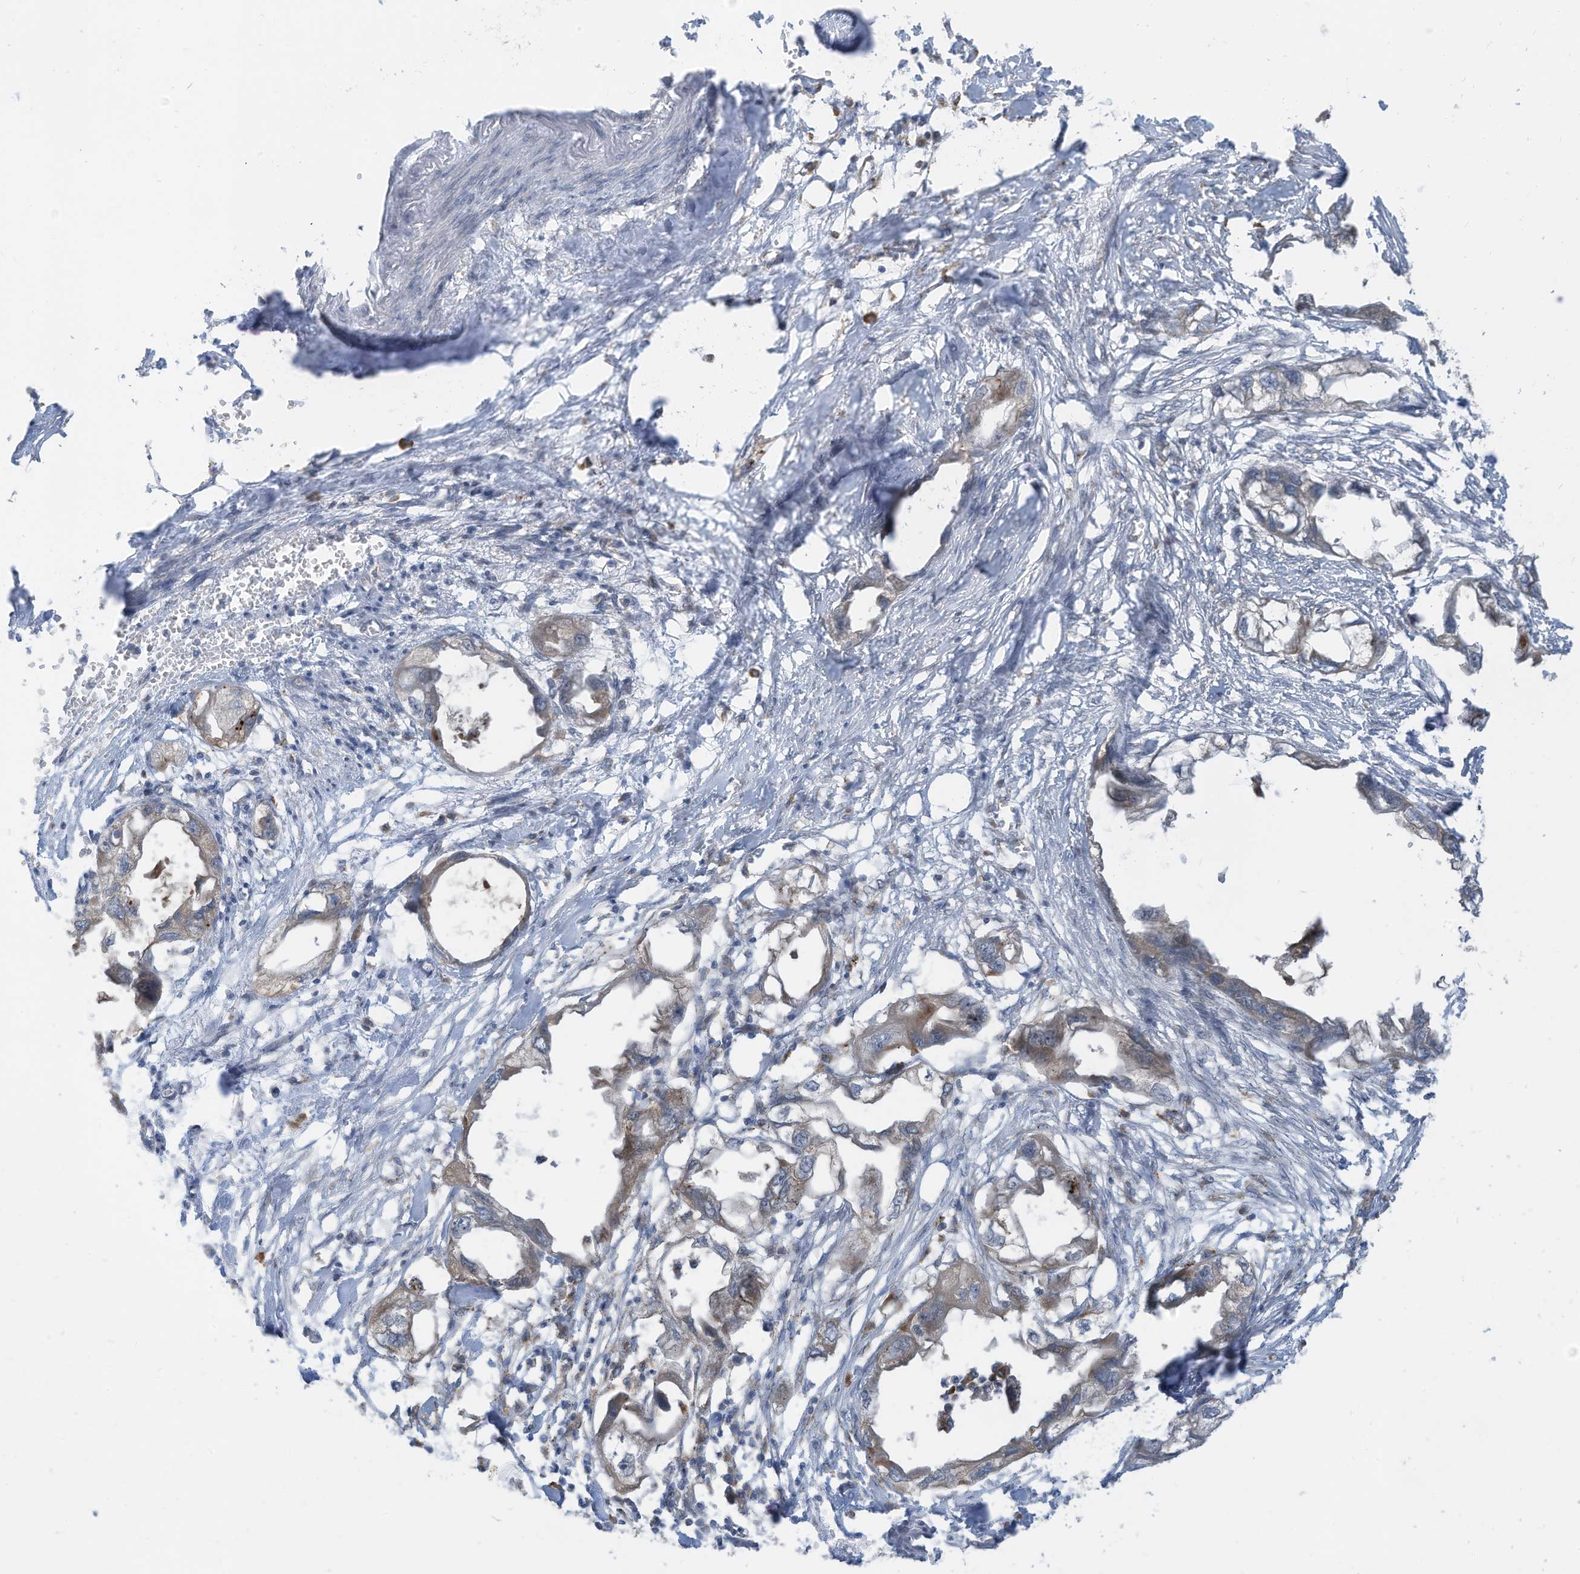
{"staining": {"intensity": "weak", "quantity": "25%-75%", "location": "cytoplasmic/membranous"}, "tissue": "endometrial cancer", "cell_type": "Tumor cells", "image_type": "cancer", "snomed": [{"axis": "morphology", "description": "Adenocarcinoma, NOS"}, {"axis": "morphology", "description": "Adenocarcinoma, metastatic, NOS"}, {"axis": "topography", "description": "Adipose tissue"}, {"axis": "topography", "description": "Endometrium"}], "caption": "About 25%-75% of tumor cells in endometrial adenocarcinoma demonstrate weak cytoplasmic/membranous protein positivity as visualized by brown immunohistochemical staining.", "gene": "DZIP3", "patient": {"sex": "female", "age": 67}}